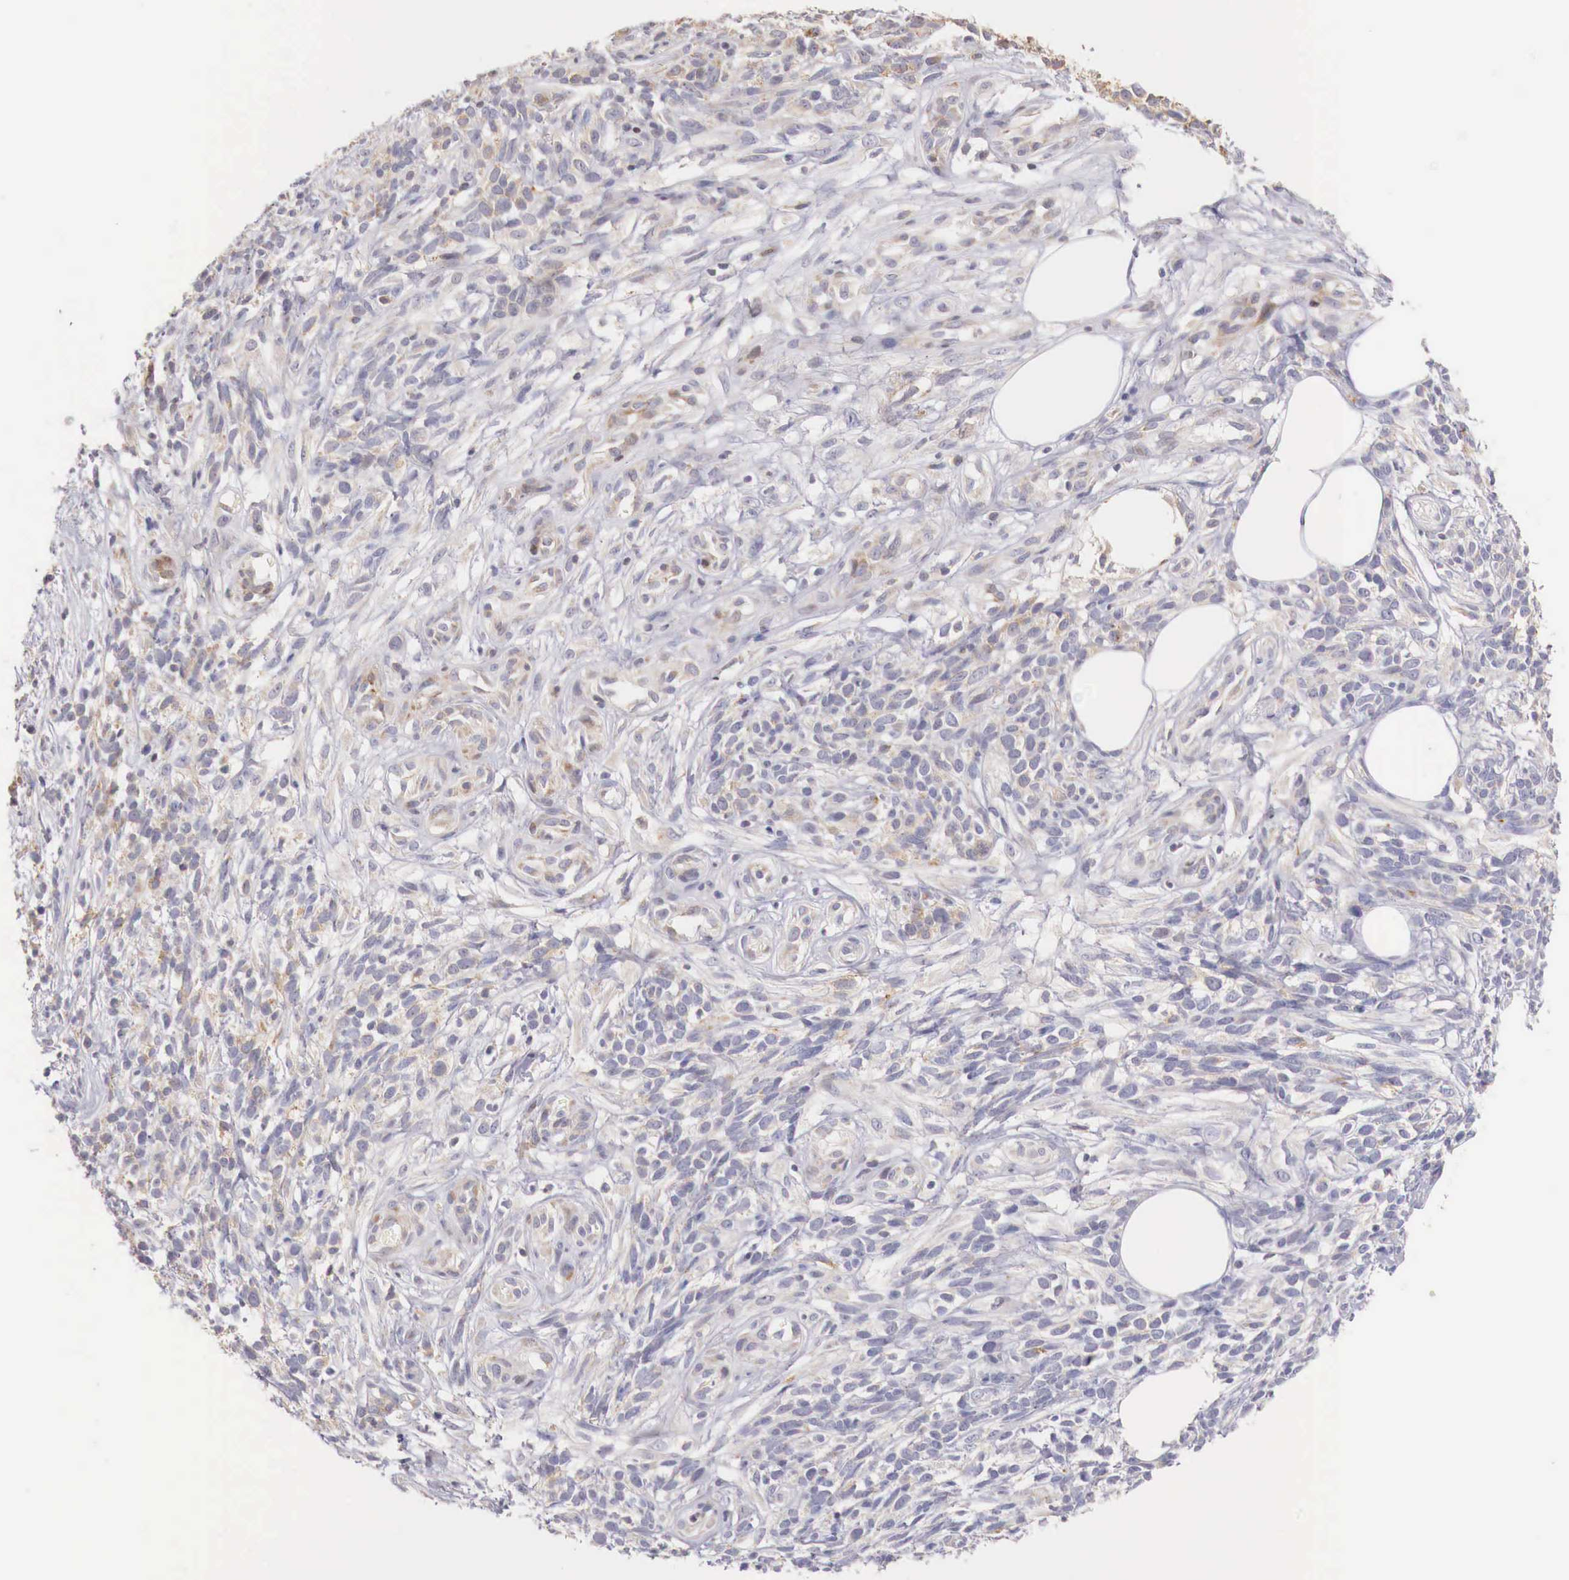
{"staining": {"intensity": "moderate", "quantity": "25%-75%", "location": "cytoplasmic/membranous"}, "tissue": "melanoma", "cell_type": "Tumor cells", "image_type": "cancer", "snomed": [{"axis": "morphology", "description": "Malignant melanoma, NOS"}, {"axis": "topography", "description": "Skin"}], "caption": "Tumor cells reveal medium levels of moderate cytoplasmic/membranous staining in about 25%-75% of cells in human melanoma.", "gene": "CLCN5", "patient": {"sex": "female", "age": 85}}